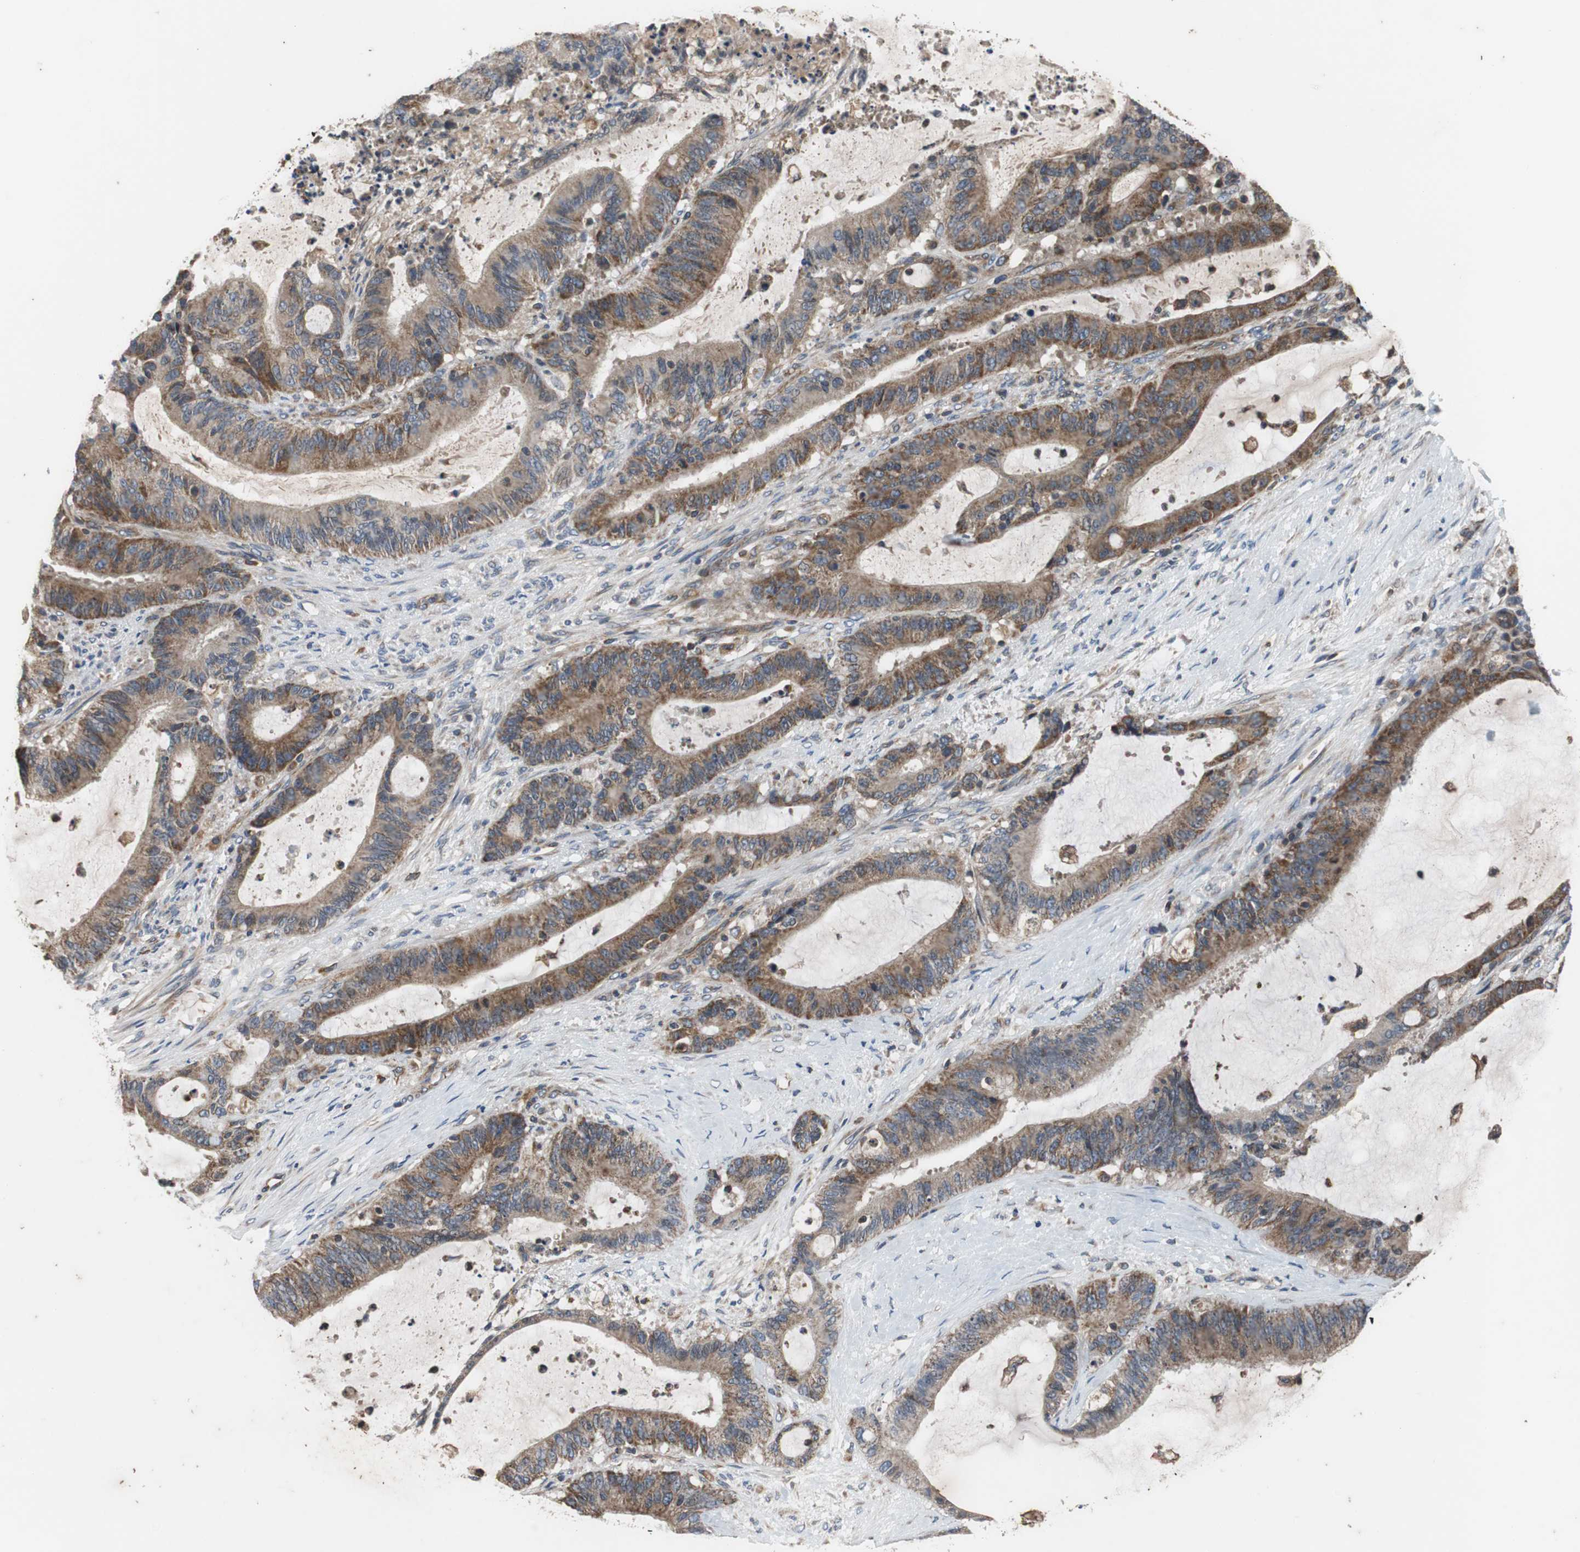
{"staining": {"intensity": "moderate", "quantity": ">75%", "location": "cytoplasmic/membranous"}, "tissue": "liver cancer", "cell_type": "Tumor cells", "image_type": "cancer", "snomed": [{"axis": "morphology", "description": "Cholangiocarcinoma"}, {"axis": "topography", "description": "Liver"}], "caption": "Cholangiocarcinoma (liver) stained for a protein (brown) exhibits moderate cytoplasmic/membranous positive expression in approximately >75% of tumor cells.", "gene": "ACTR3", "patient": {"sex": "female", "age": 73}}